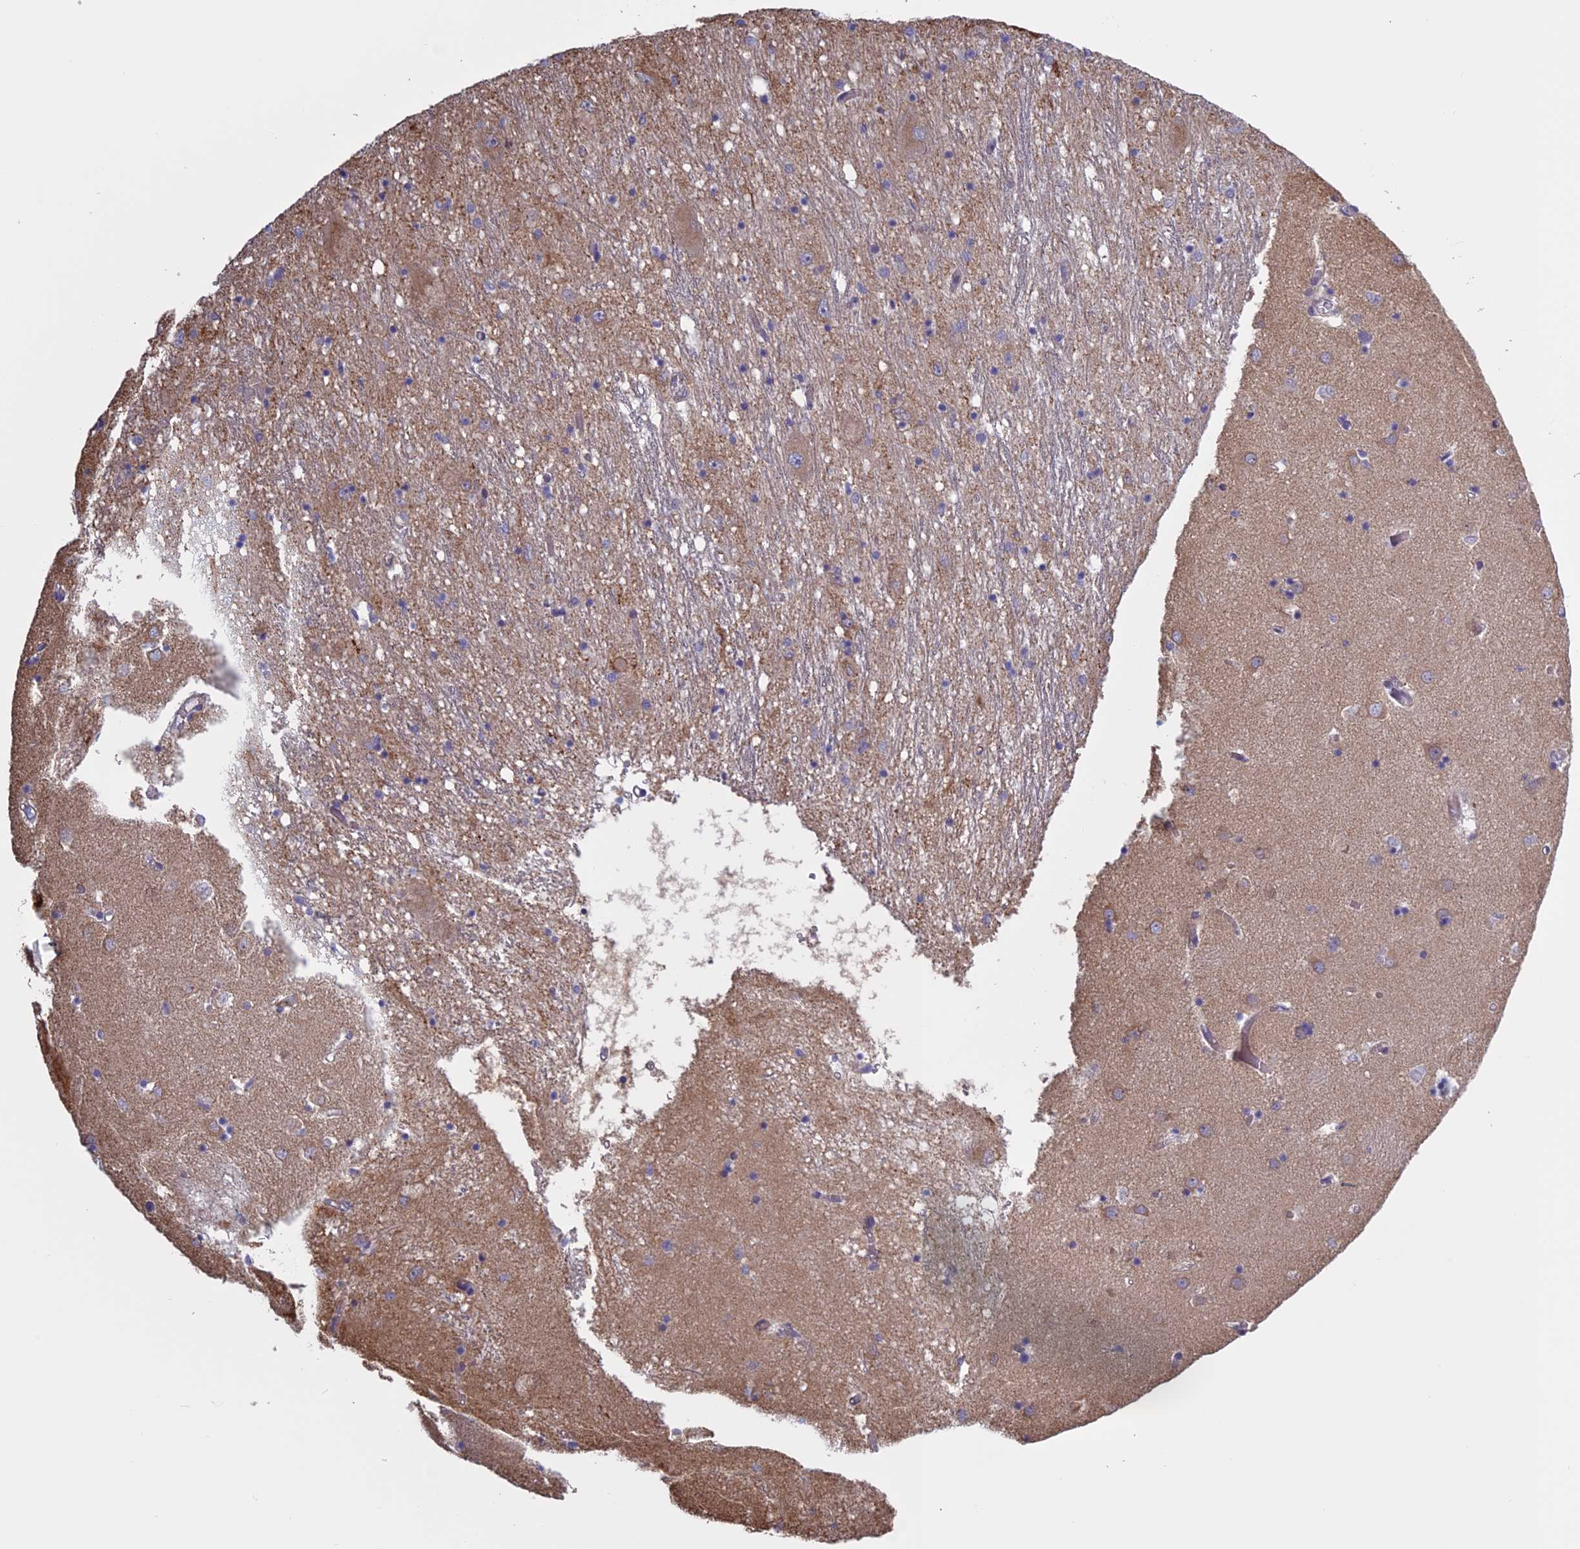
{"staining": {"intensity": "negative", "quantity": "none", "location": "none"}, "tissue": "caudate", "cell_type": "Glial cells", "image_type": "normal", "snomed": [{"axis": "morphology", "description": "Normal tissue, NOS"}, {"axis": "topography", "description": "Lateral ventricle wall"}], "caption": "An image of caudate stained for a protein exhibits no brown staining in glial cells. (Immunohistochemistry, brightfield microscopy, high magnification).", "gene": "BCL2L10", "patient": {"sex": "male", "age": 70}}